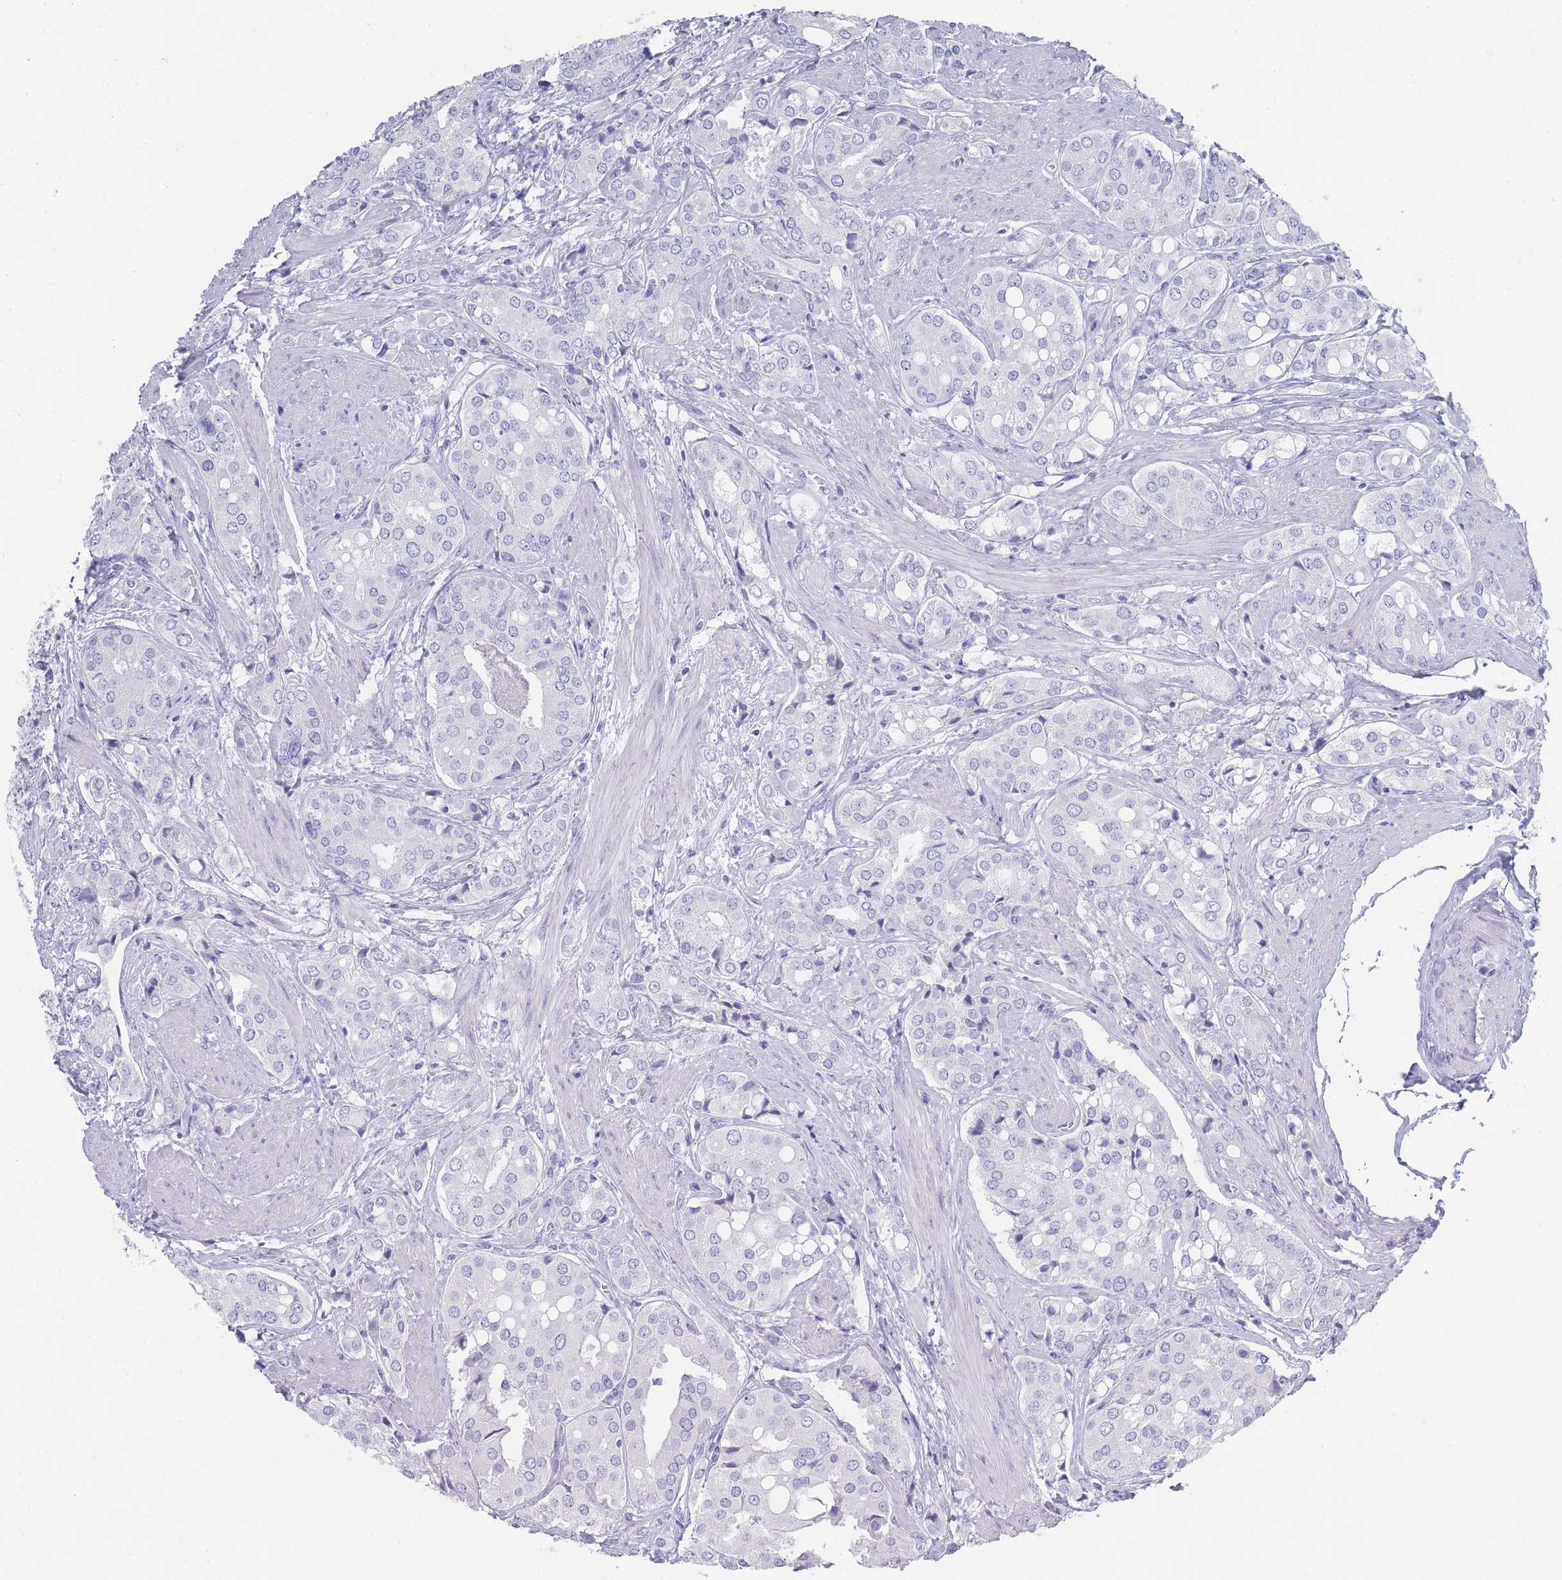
{"staining": {"intensity": "negative", "quantity": "none", "location": "none"}, "tissue": "prostate cancer", "cell_type": "Tumor cells", "image_type": "cancer", "snomed": [{"axis": "morphology", "description": "Adenocarcinoma, High grade"}, {"axis": "topography", "description": "Prostate"}], "caption": "A high-resolution image shows immunohistochemistry (IHC) staining of prostate high-grade adenocarcinoma, which exhibits no significant expression in tumor cells.", "gene": "RAB2B", "patient": {"sex": "male", "age": 71}}